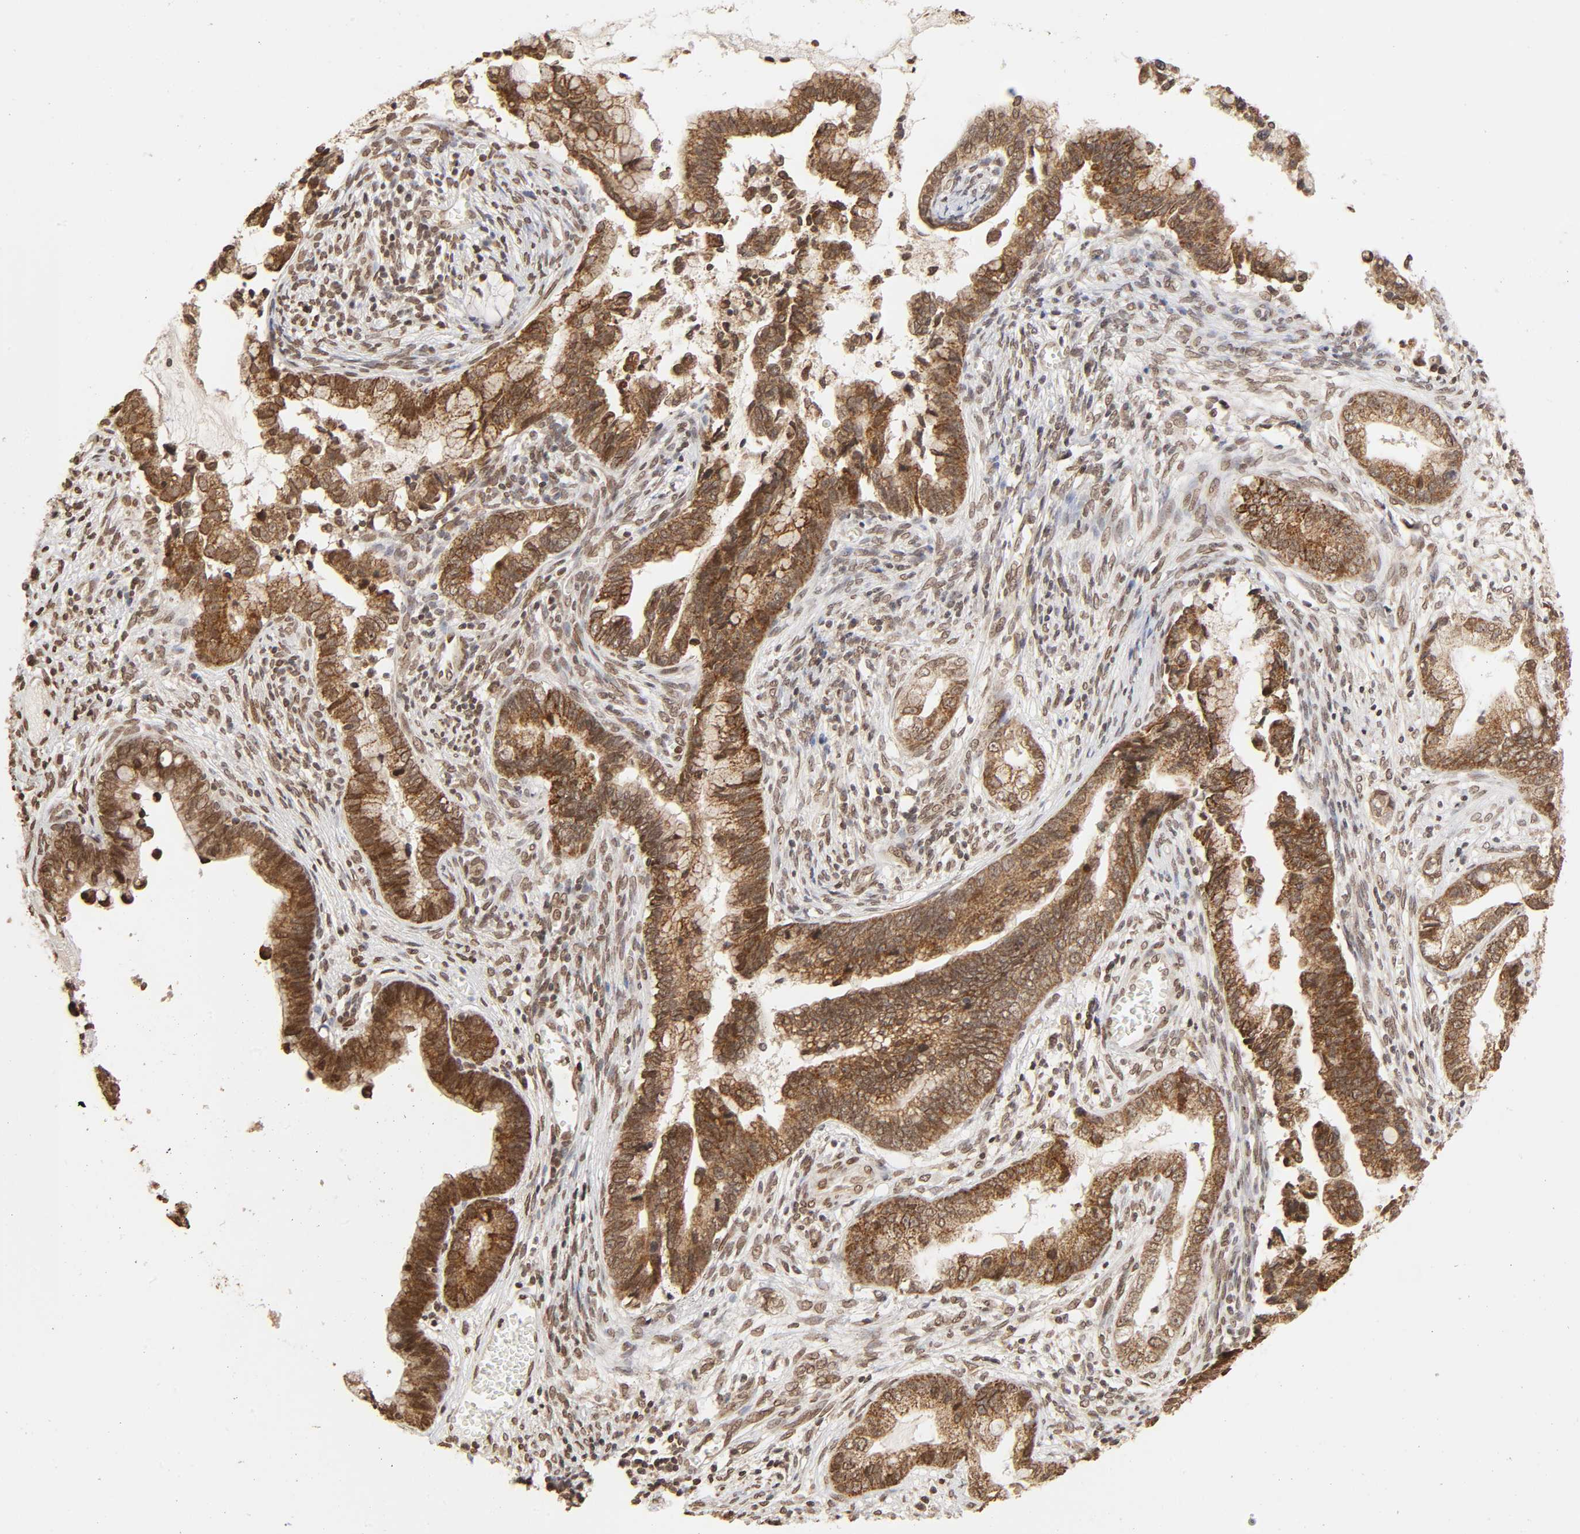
{"staining": {"intensity": "moderate", "quantity": ">75%", "location": "cytoplasmic/membranous,nuclear"}, "tissue": "cervical cancer", "cell_type": "Tumor cells", "image_type": "cancer", "snomed": [{"axis": "morphology", "description": "Adenocarcinoma, NOS"}, {"axis": "topography", "description": "Cervix"}], "caption": "Moderate cytoplasmic/membranous and nuclear positivity for a protein is present in approximately >75% of tumor cells of cervical adenocarcinoma using immunohistochemistry.", "gene": "MLLT6", "patient": {"sex": "female", "age": 44}}